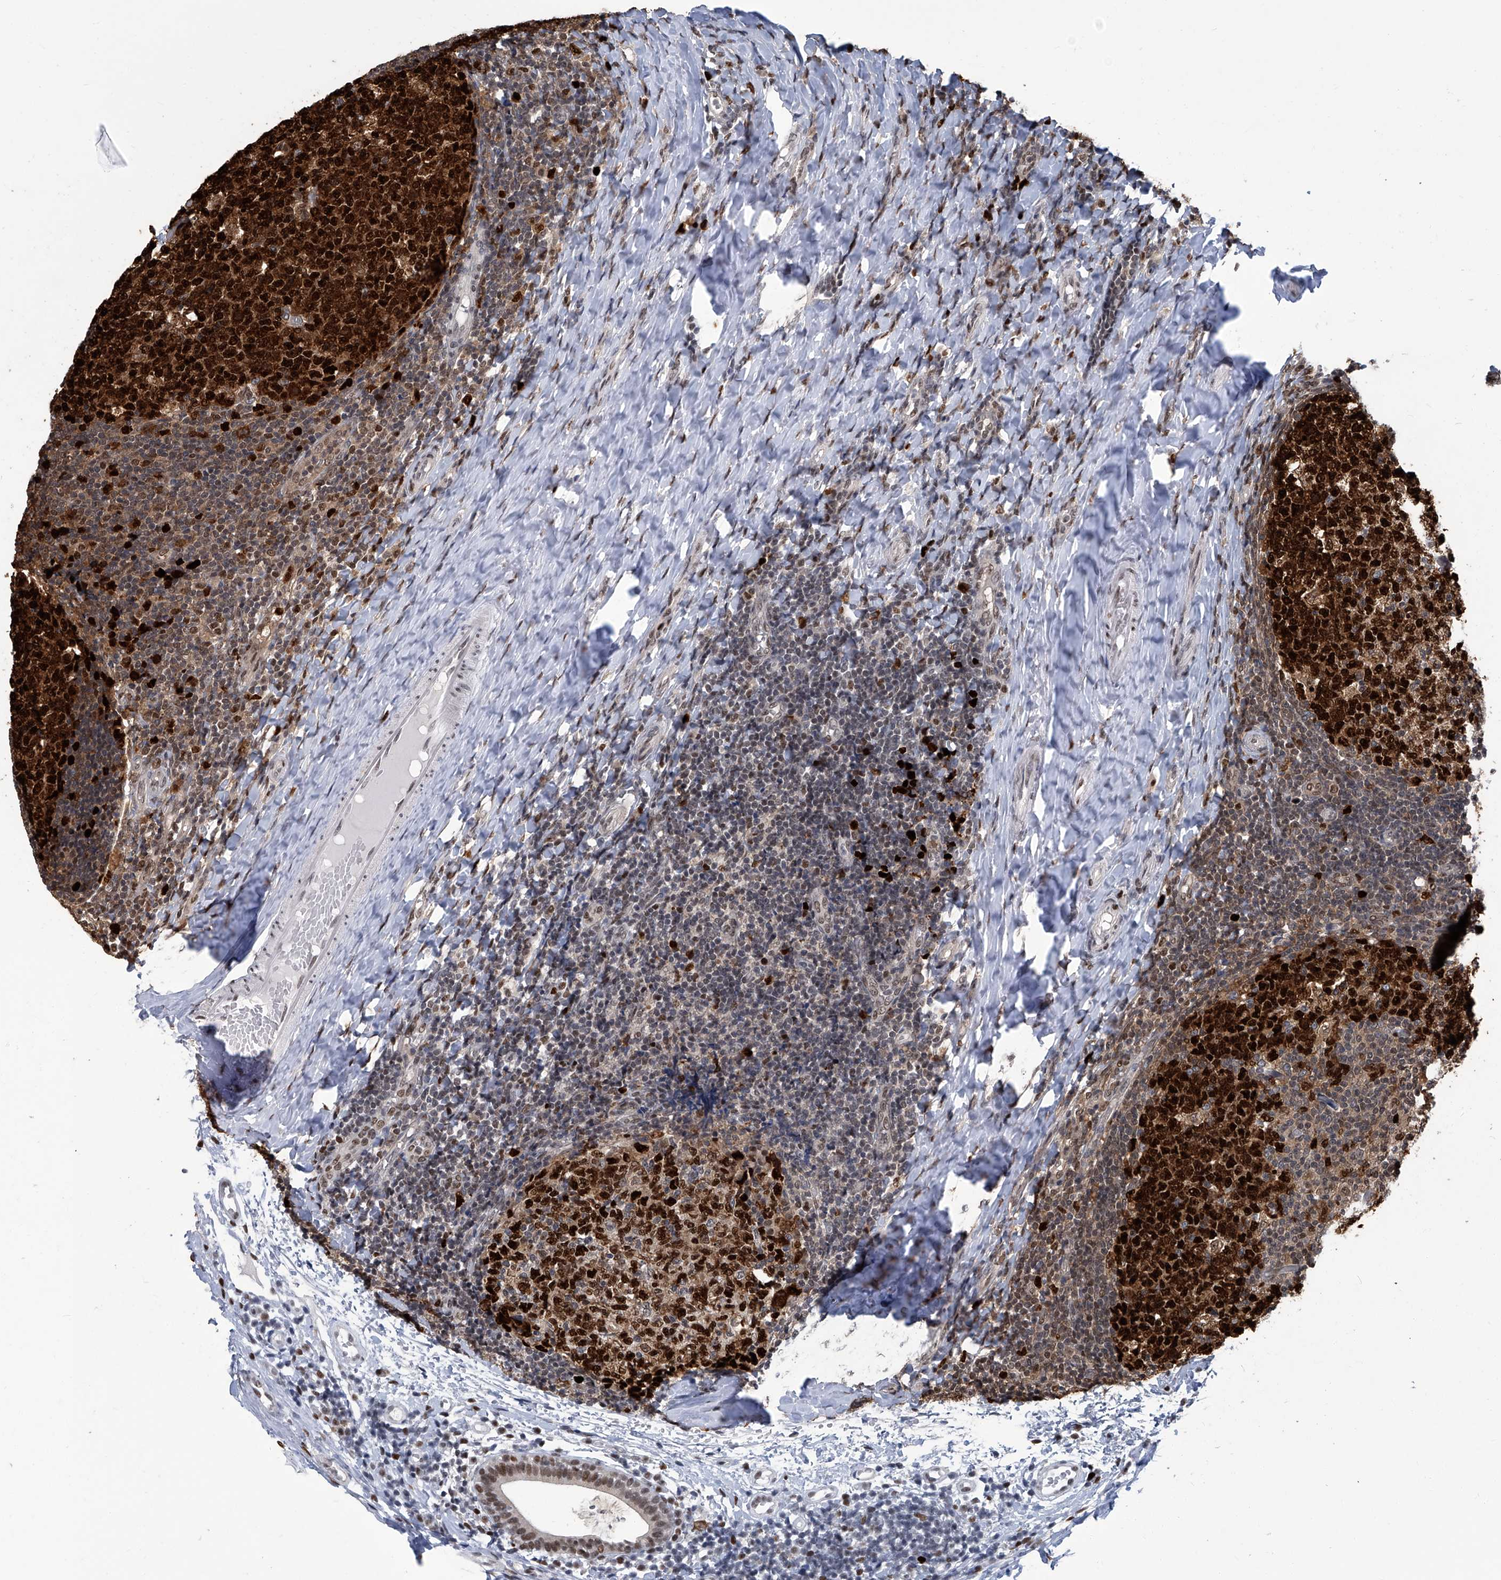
{"staining": {"intensity": "strong", "quantity": ">75%", "location": "cytoplasmic/membranous,nuclear"}, "tissue": "tonsil", "cell_type": "Germinal center cells", "image_type": "normal", "snomed": [{"axis": "morphology", "description": "Normal tissue, NOS"}, {"axis": "topography", "description": "Tonsil"}], "caption": "Immunohistochemistry (DAB) staining of unremarkable tonsil demonstrates strong cytoplasmic/membranous,nuclear protein positivity in about >75% of germinal center cells.", "gene": "PCNA", "patient": {"sex": "female", "age": 19}}